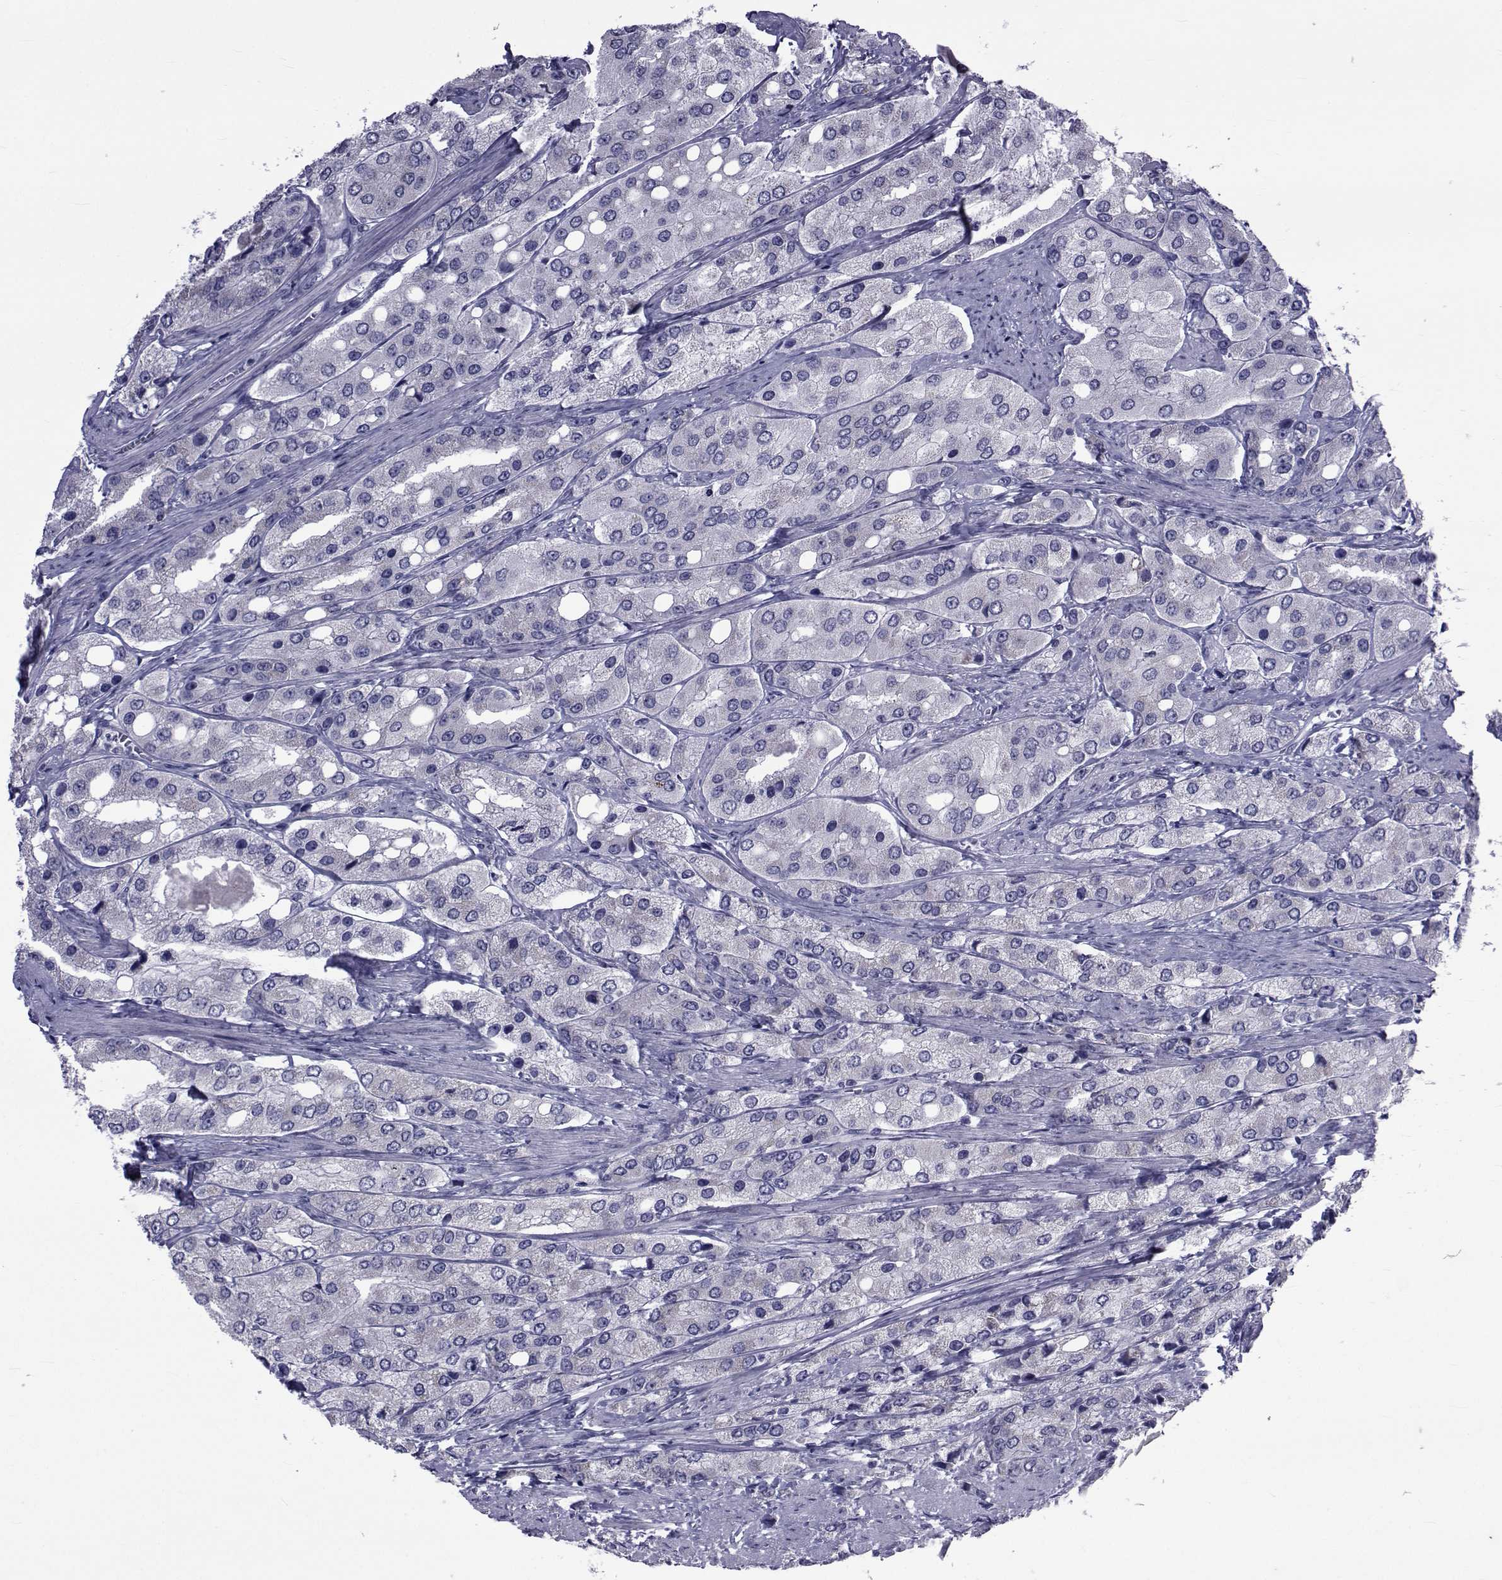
{"staining": {"intensity": "negative", "quantity": "none", "location": "none"}, "tissue": "prostate cancer", "cell_type": "Tumor cells", "image_type": "cancer", "snomed": [{"axis": "morphology", "description": "Adenocarcinoma, Low grade"}, {"axis": "topography", "description": "Prostate"}], "caption": "DAB immunohistochemical staining of prostate adenocarcinoma (low-grade) exhibits no significant staining in tumor cells.", "gene": "GKAP1", "patient": {"sex": "male", "age": 69}}